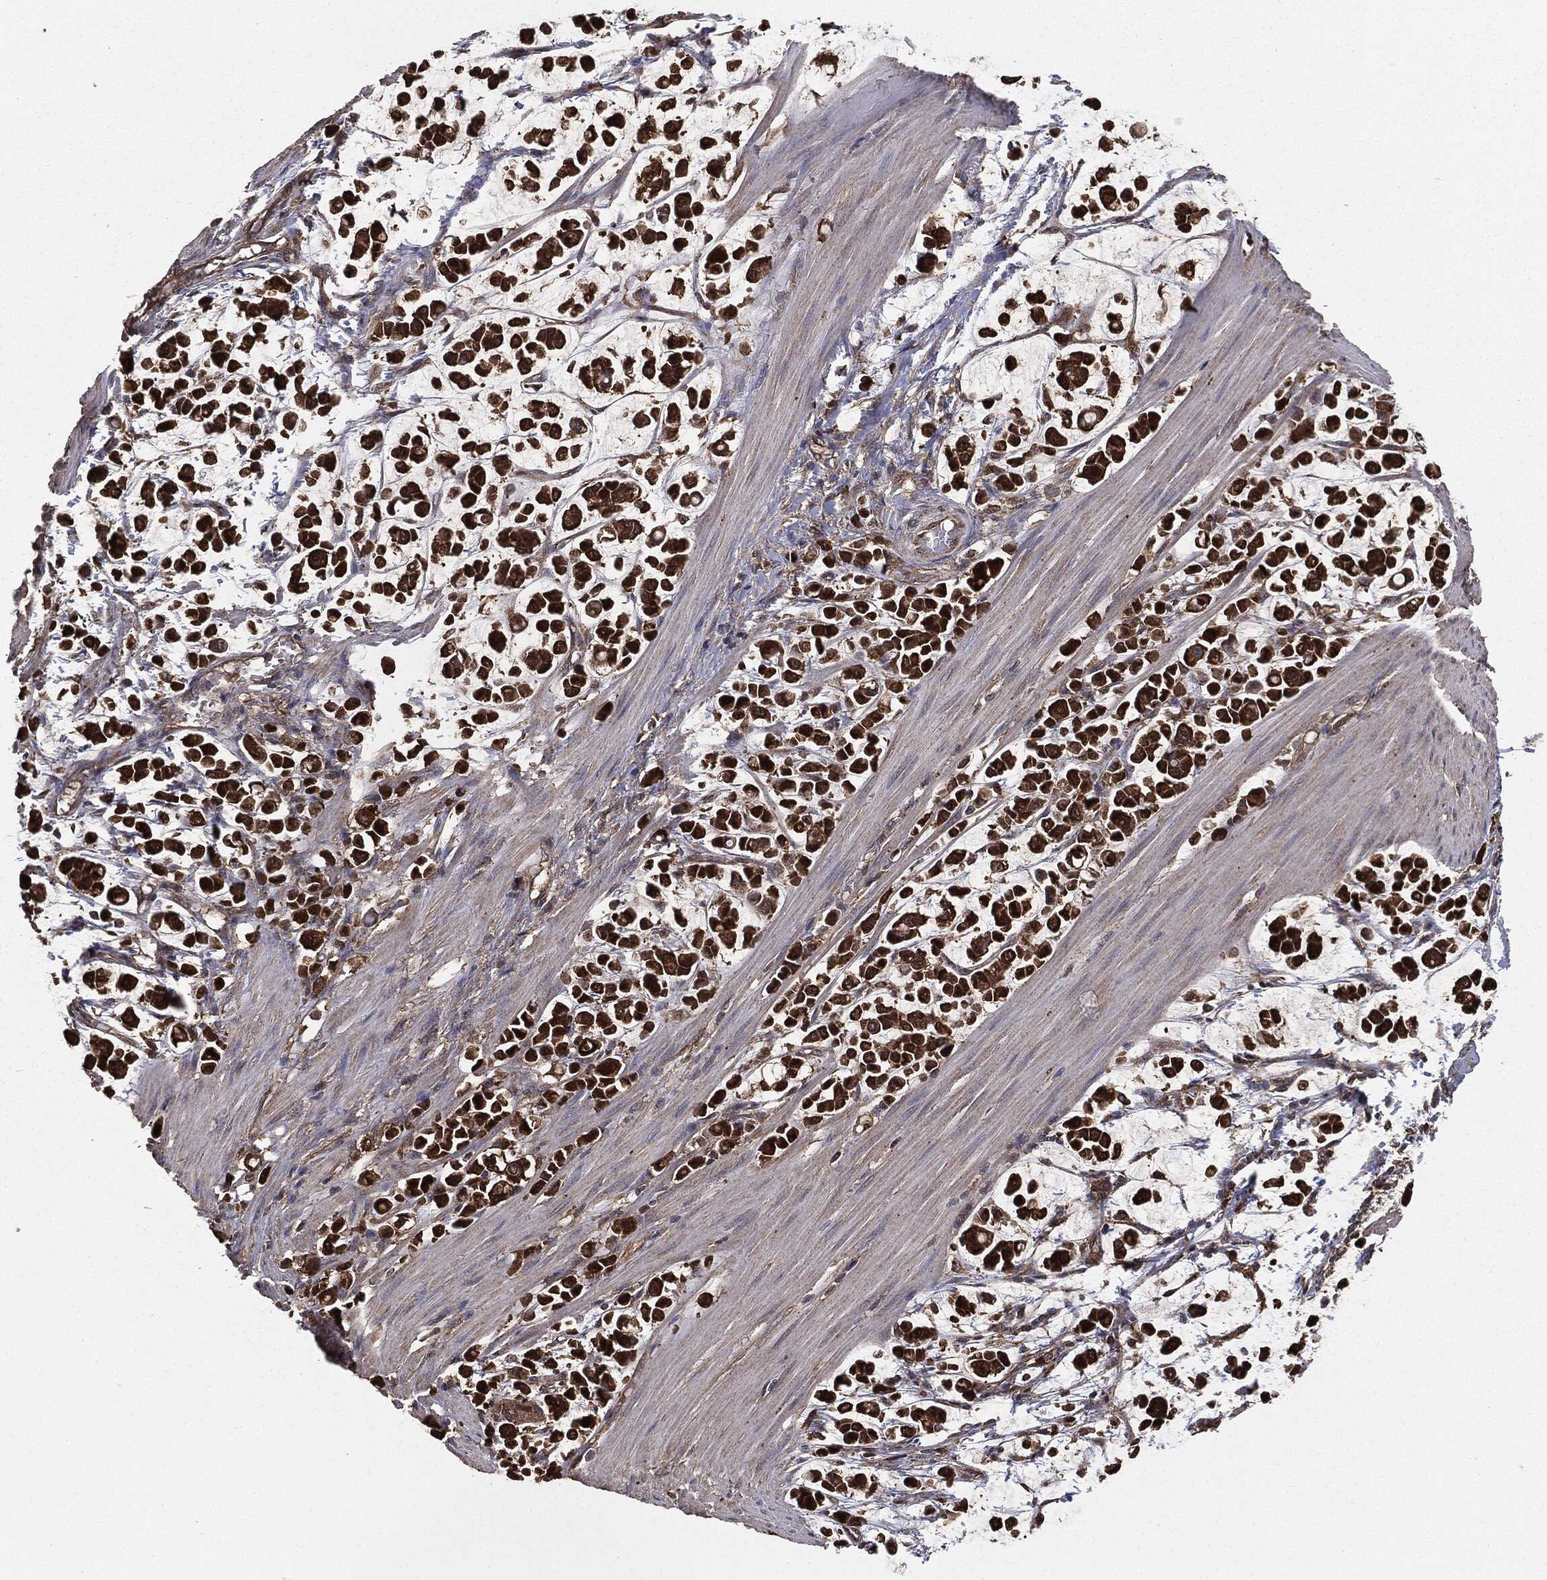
{"staining": {"intensity": "strong", "quantity": ">75%", "location": "cytoplasmic/membranous"}, "tissue": "stomach cancer", "cell_type": "Tumor cells", "image_type": "cancer", "snomed": [{"axis": "morphology", "description": "Adenocarcinoma, NOS"}, {"axis": "topography", "description": "Stomach"}], "caption": "Strong cytoplasmic/membranous staining for a protein is identified in about >75% of tumor cells of adenocarcinoma (stomach) using IHC.", "gene": "NME1", "patient": {"sex": "male", "age": 82}}